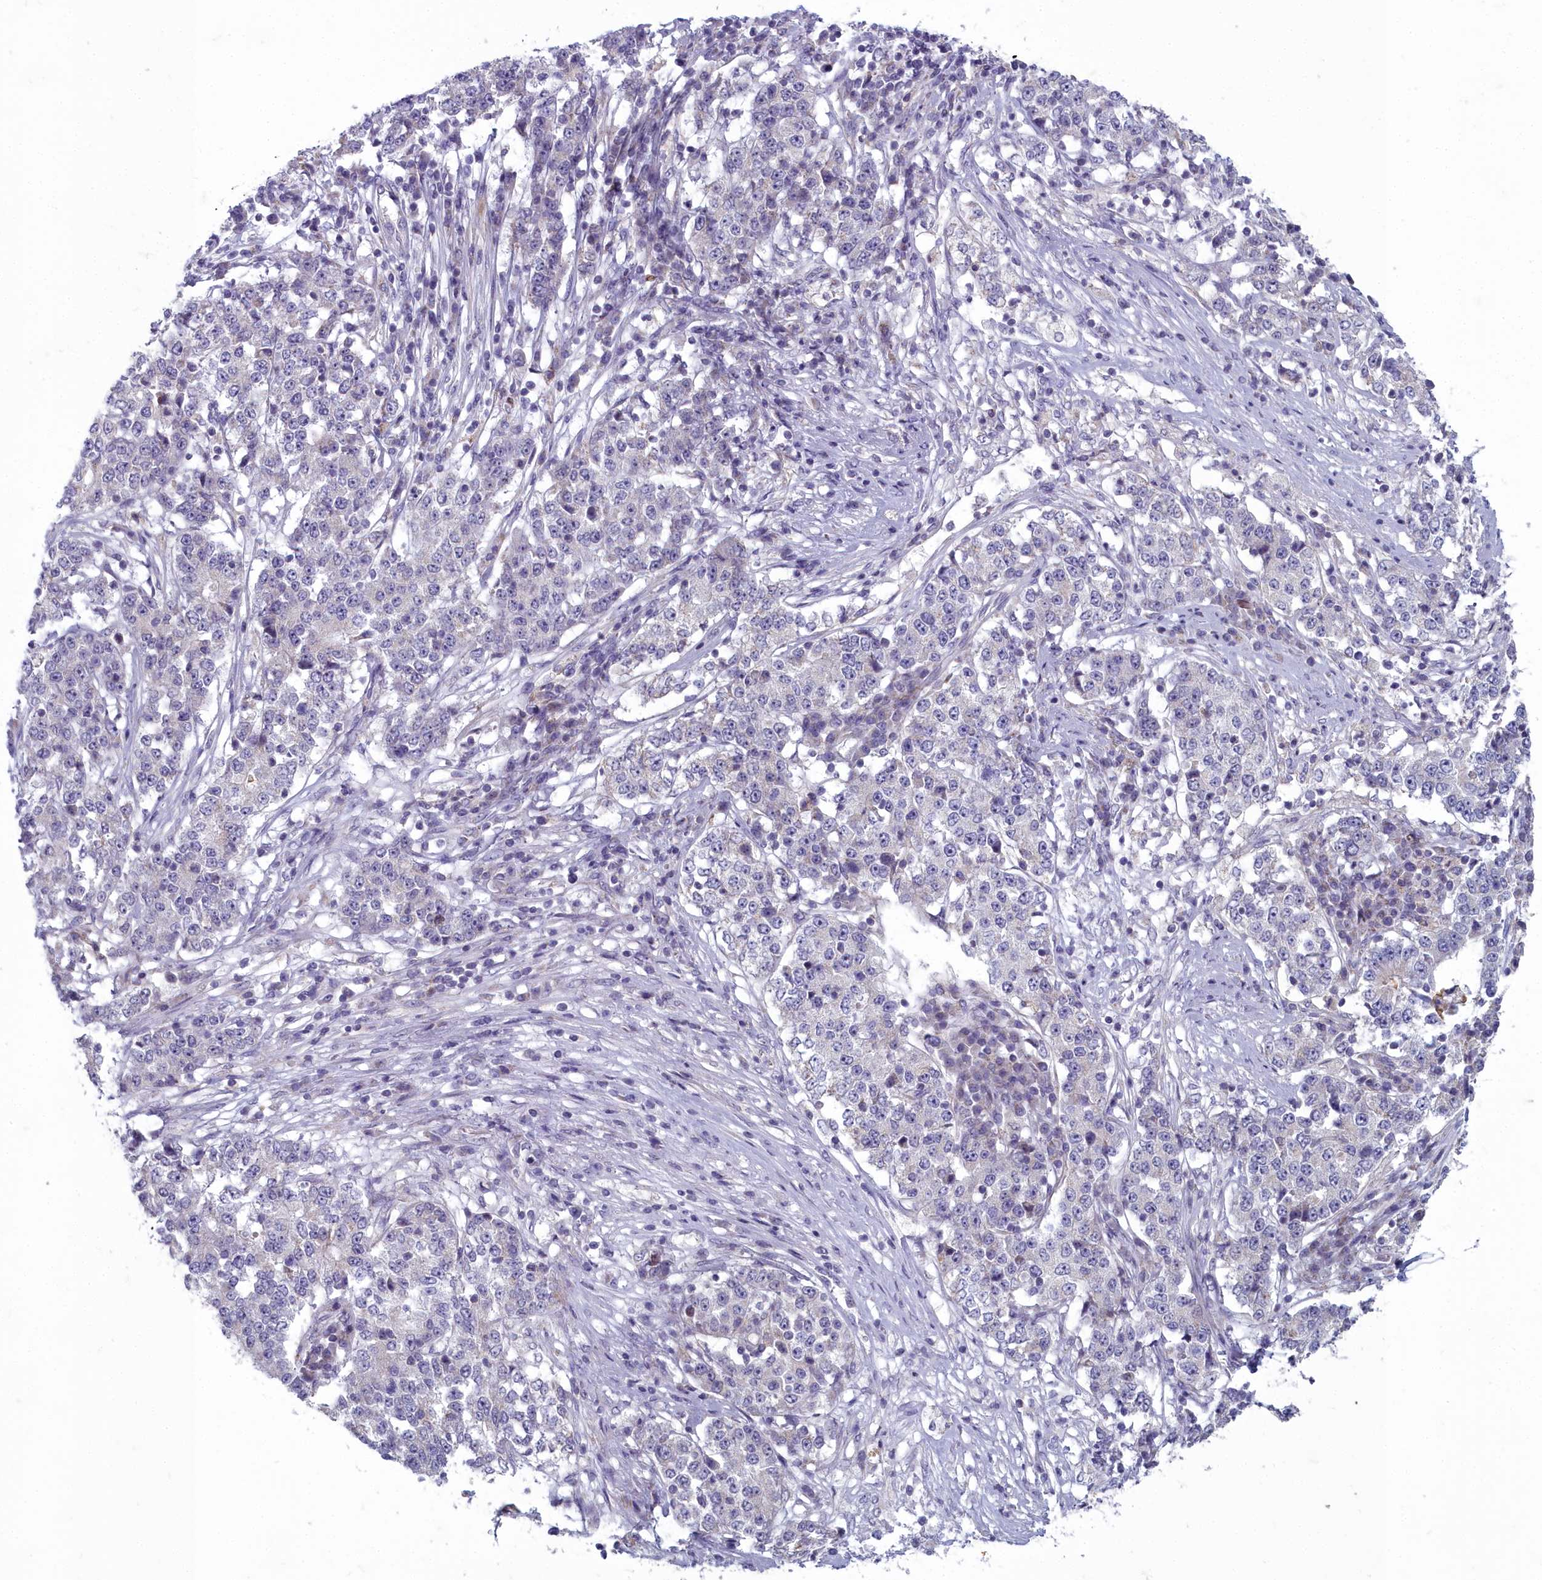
{"staining": {"intensity": "negative", "quantity": "none", "location": "none"}, "tissue": "stomach cancer", "cell_type": "Tumor cells", "image_type": "cancer", "snomed": [{"axis": "morphology", "description": "Adenocarcinoma, NOS"}, {"axis": "topography", "description": "Stomach"}], "caption": "DAB (3,3'-diaminobenzidine) immunohistochemical staining of human adenocarcinoma (stomach) exhibits no significant positivity in tumor cells.", "gene": "INSYN2A", "patient": {"sex": "male", "age": 59}}